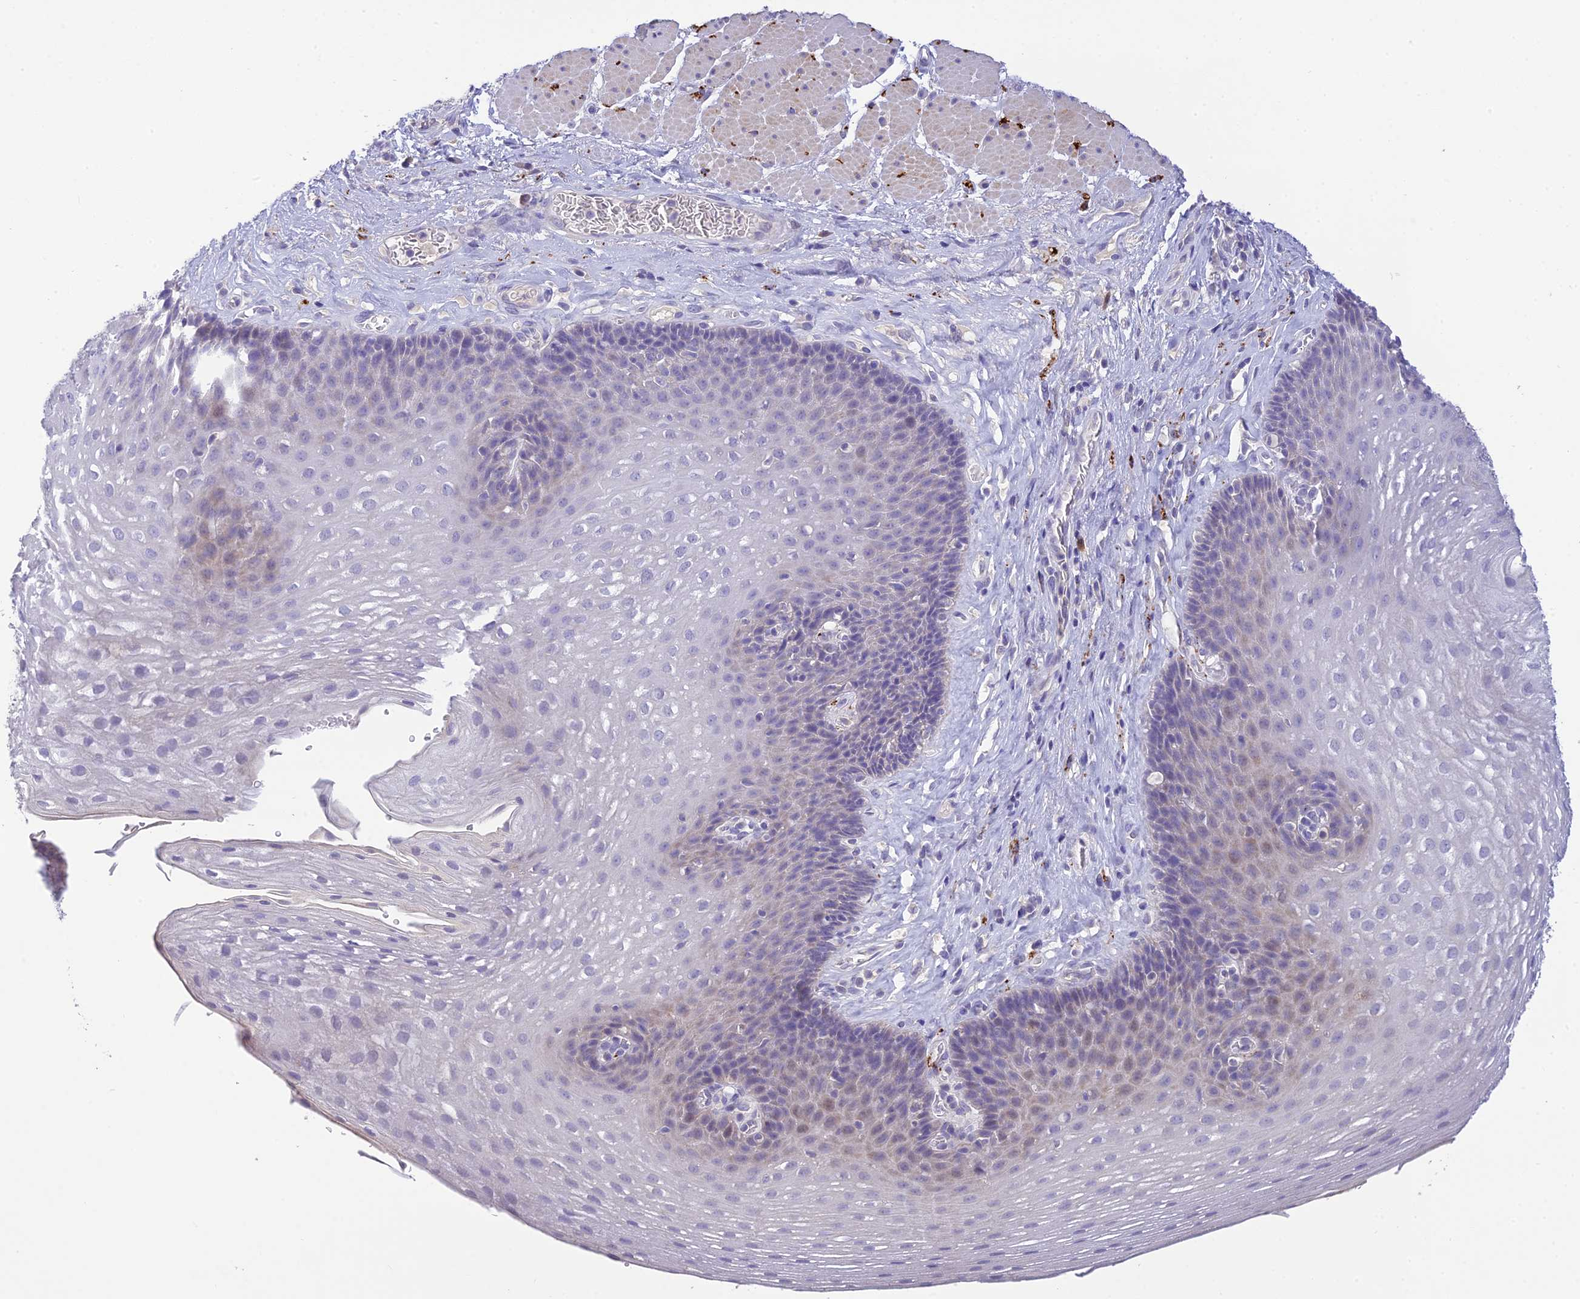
{"staining": {"intensity": "negative", "quantity": "none", "location": "none"}, "tissue": "esophagus", "cell_type": "Squamous epithelial cells", "image_type": "normal", "snomed": [{"axis": "morphology", "description": "Normal tissue, NOS"}, {"axis": "topography", "description": "Esophagus"}], "caption": "IHC of unremarkable human esophagus exhibits no staining in squamous epithelial cells.", "gene": "XPO7", "patient": {"sex": "female", "age": 66}}